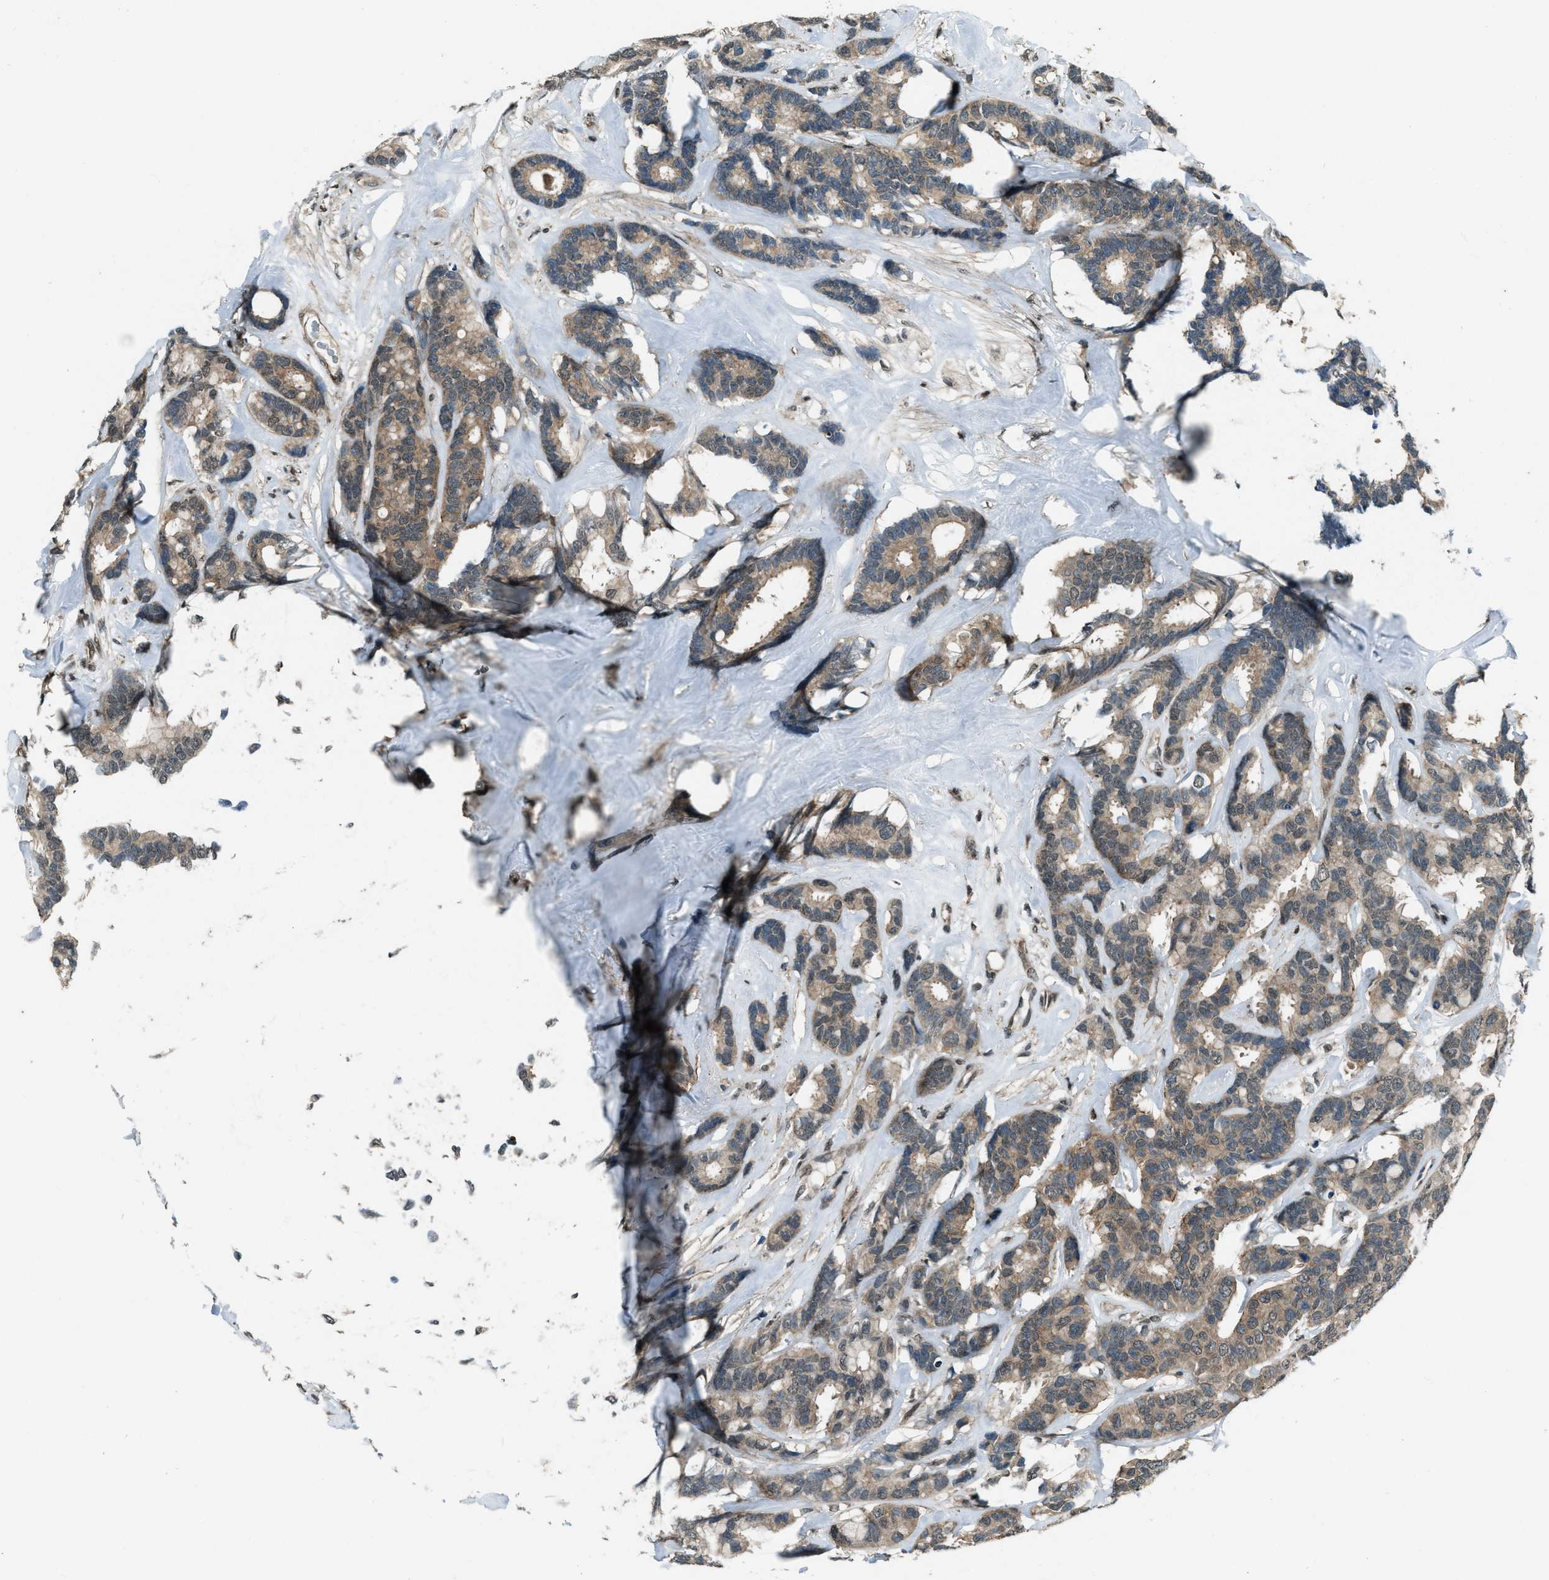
{"staining": {"intensity": "moderate", "quantity": ">75%", "location": "cytoplasmic/membranous"}, "tissue": "breast cancer", "cell_type": "Tumor cells", "image_type": "cancer", "snomed": [{"axis": "morphology", "description": "Duct carcinoma"}, {"axis": "topography", "description": "Breast"}], "caption": "Intraductal carcinoma (breast) stained with DAB (3,3'-diaminobenzidine) immunohistochemistry (IHC) exhibits medium levels of moderate cytoplasmic/membranous staining in about >75% of tumor cells.", "gene": "SVIL", "patient": {"sex": "female", "age": 87}}